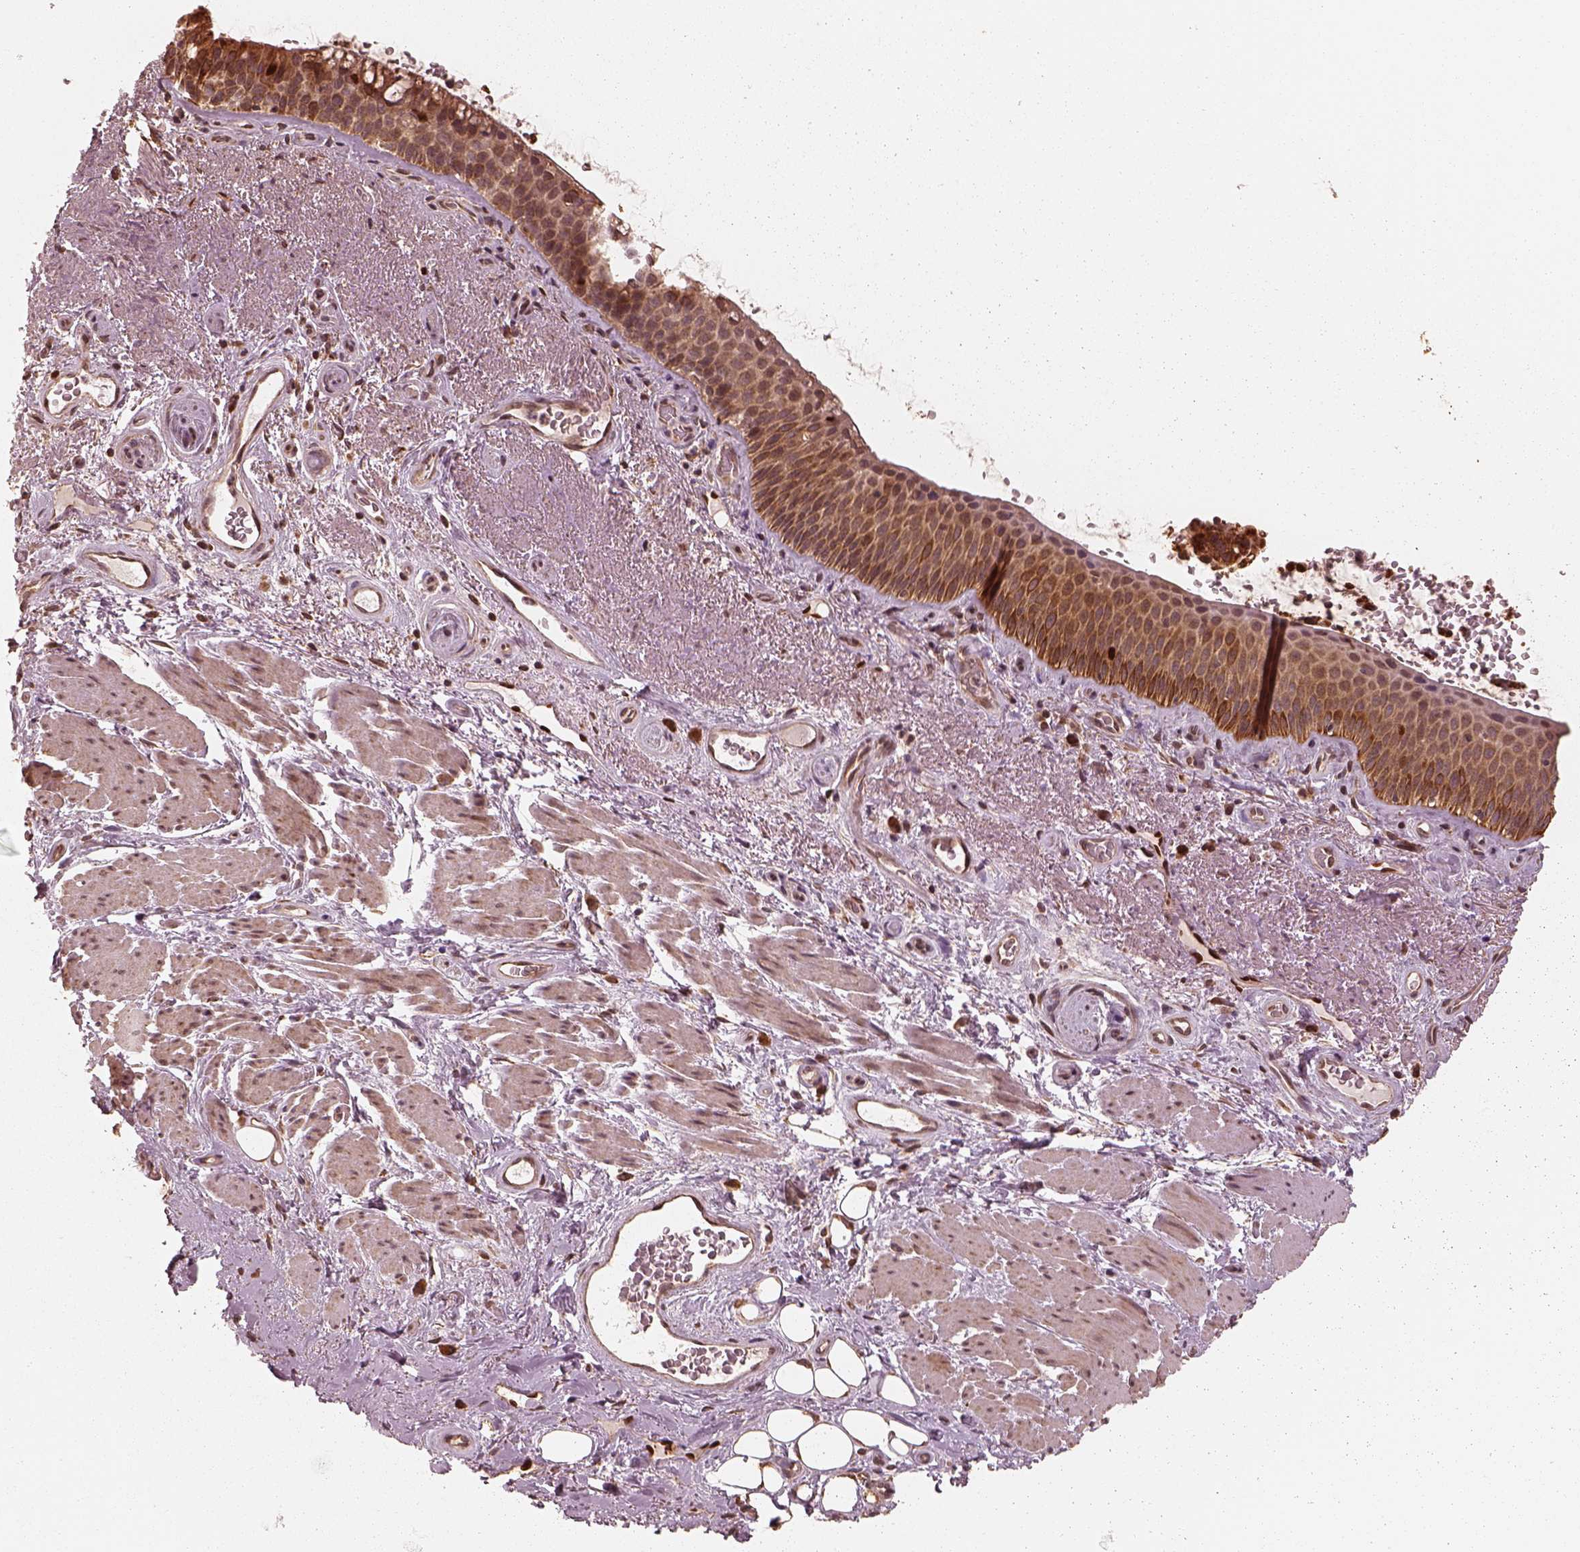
{"staining": {"intensity": "strong", "quantity": ">75%", "location": "cytoplasmic/membranous"}, "tissue": "bronchus", "cell_type": "Respiratory epithelial cells", "image_type": "normal", "snomed": [{"axis": "morphology", "description": "Normal tissue, NOS"}, {"axis": "topography", "description": "Bronchus"}], "caption": "The immunohistochemical stain highlights strong cytoplasmic/membranous positivity in respiratory epithelial cells of normal bronchus. The staining was performed using DAB to visualize the protein expression in brown, while the nuclei were stained in blue with hematoxylin (Magnification: 20x).", "gene": "DNAJC25", "patient": {"sex": "male", "age": 48}}